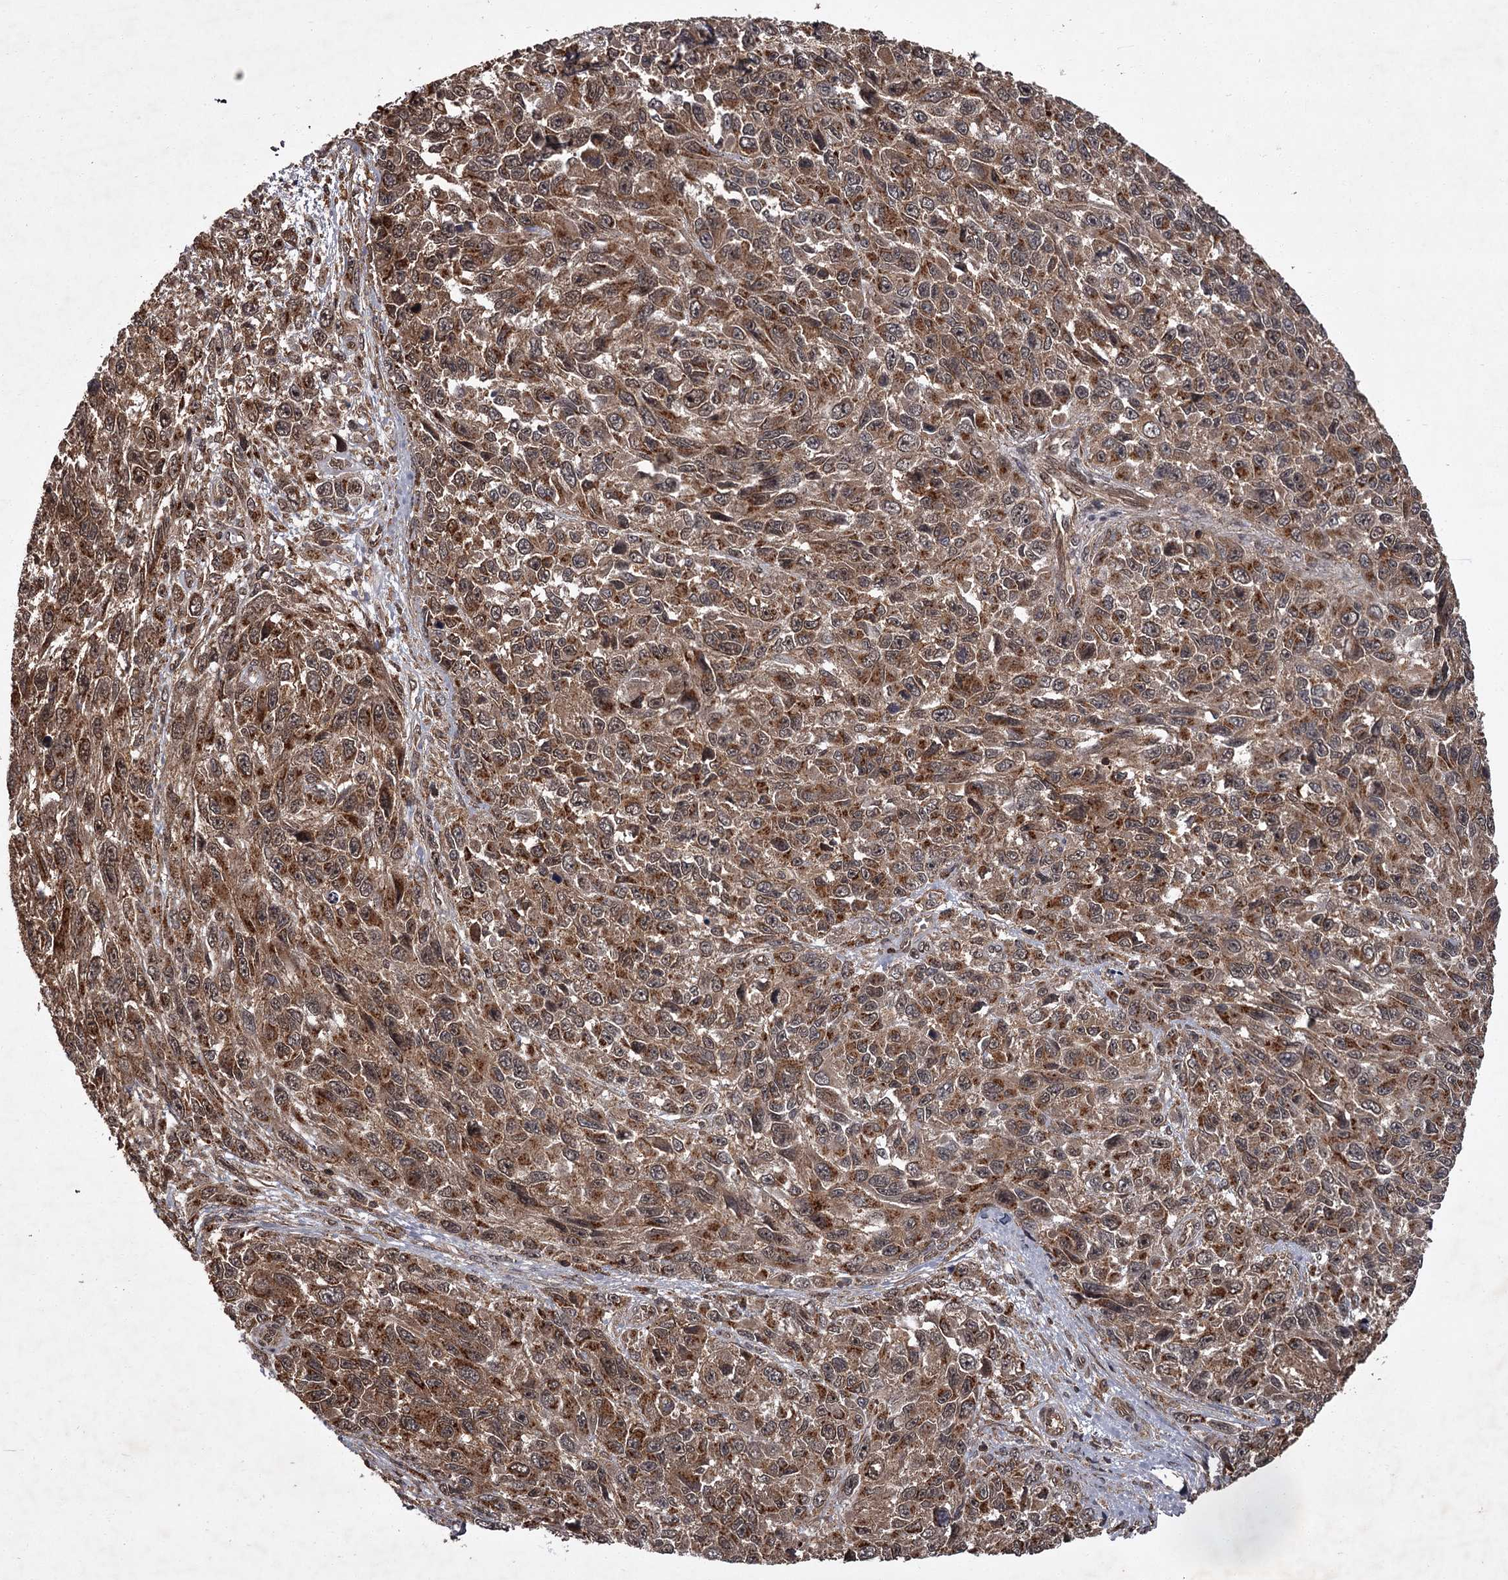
{"staining": {"intensity": "moderate", "quantity": ">75%", "location": "cytoplasmic/membranous"}, "tissue": "melanoma", "cell_type": "Tumor cells", "image_type": "cancer", "snomed": [{"axis": "morphology", "description": "Normal tissue, NOS"}, {"axis": "morphology", "description": "Malignant melanoma, NOS"}, {"axis": "topography", "description": "Skin"}], "caption": "High-magnification brightfield microscopy of malignant melanoma stained with DAB (3,3'-diaminobenzidine) (brown) and counterstained with hematoxylin (blue). tumor cells exhibit moderate cytoplasmic/membranous positivity is identified in approximately>75% of cells. (brown staining indicates protein expression, while blue staining denotes nuclei).", "gene": "TBC1D23", "patient": {"sex": "female", "age": 96}}